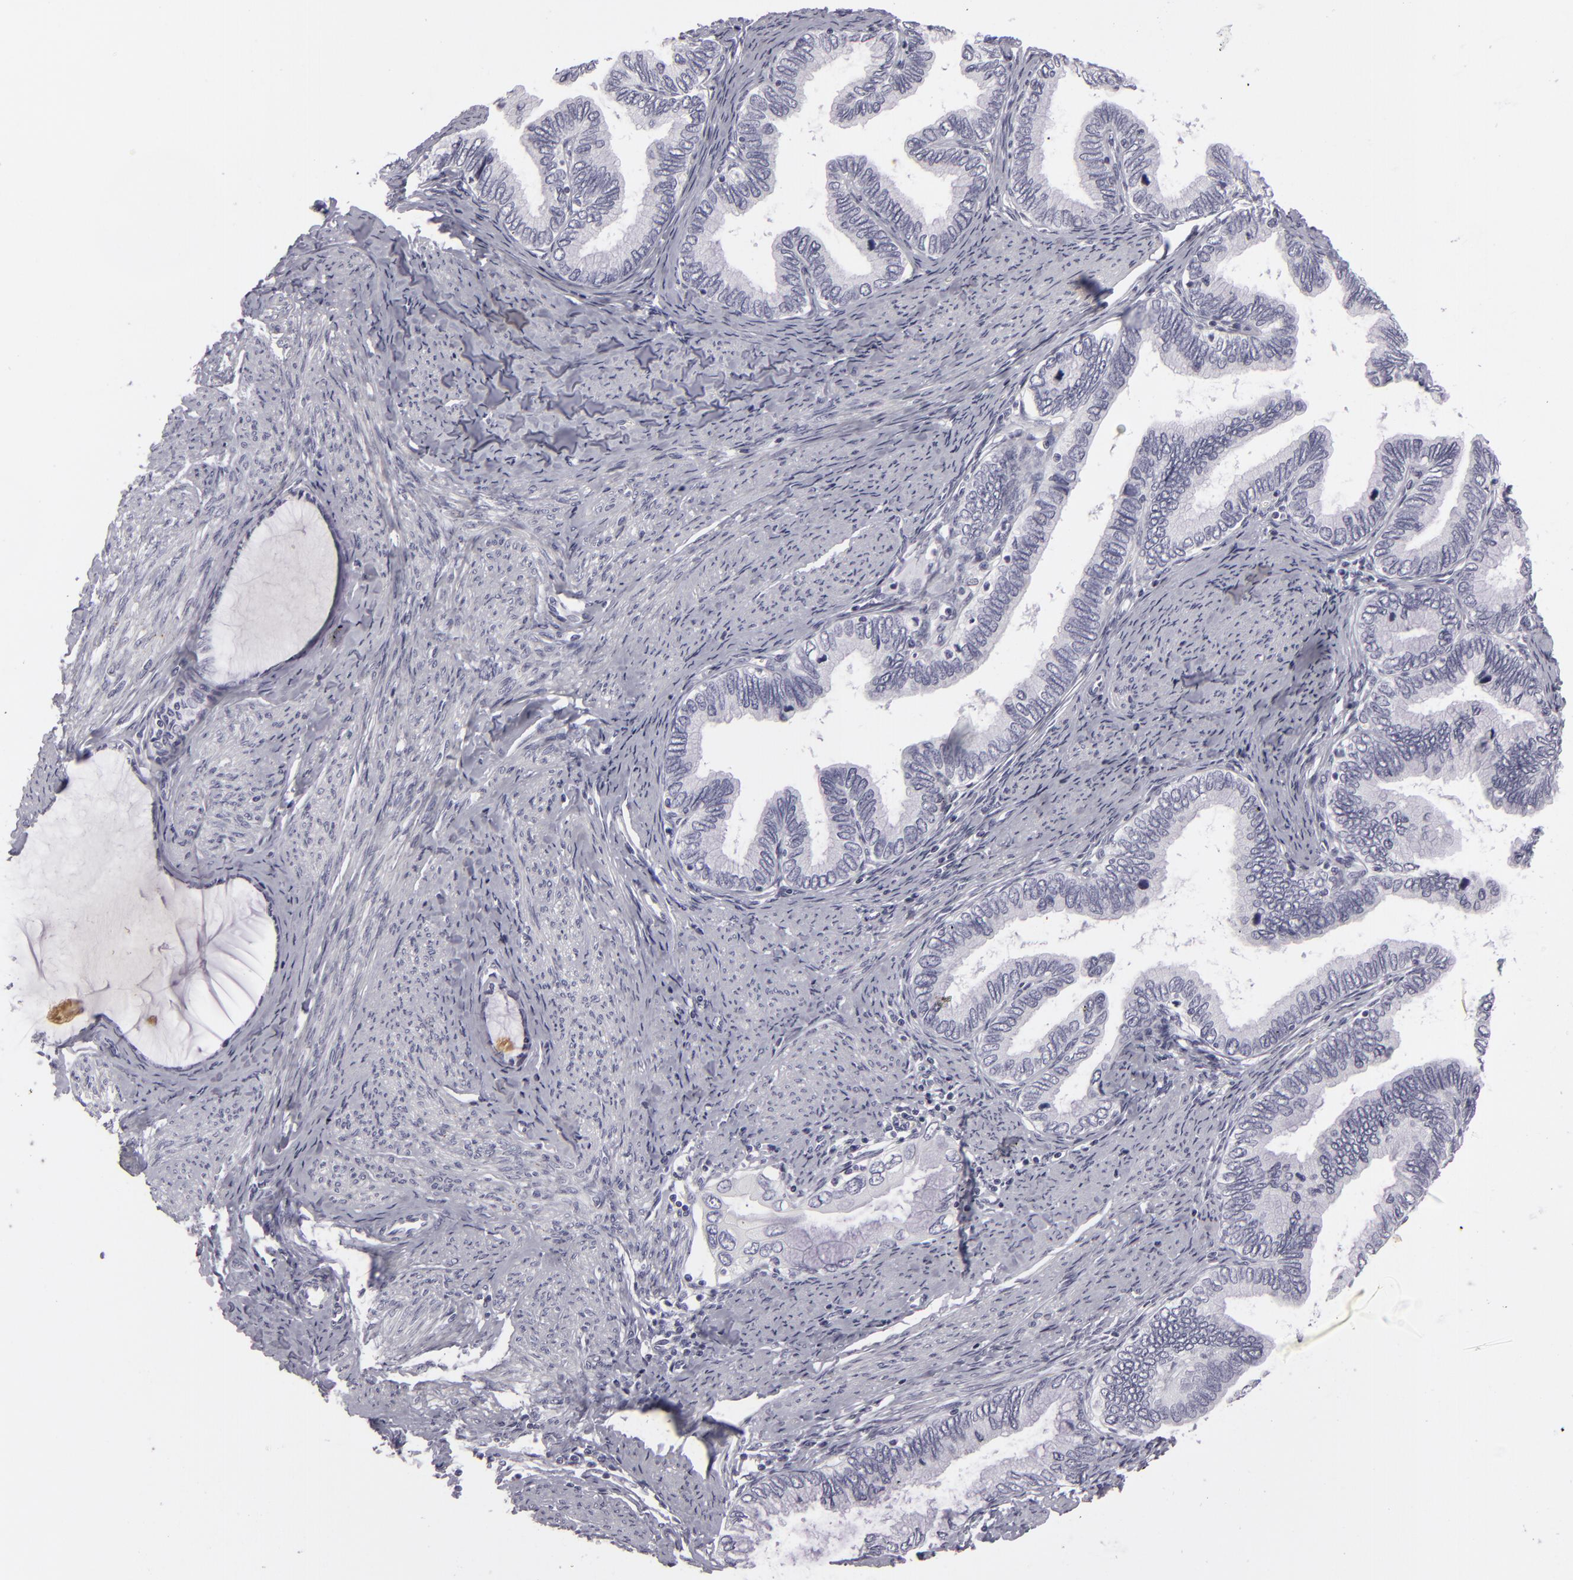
{"staining": {"intensity": "negative", "quantity": "none", "location": "none"}, "tissue": "cervical cancer", "cell_type": "Tumor cells", "image_type": "cancer", "snomed": [{"axis": "morphology", "description": "Adenocarcinoma, NOS"}, {"axis": "topography", "description": "Cervix"}], "caption": "Protein analysis of cervical adenocarcinoma reveals no significant staining in tumor cells. Brightfield microscopy of immunohistochemistry stained with DAB (3,3'-diaminobenzidine) (brown) and hematoxylin (blue), captured at high magnification.", "gene": "C9", "patient": {"sex": "female", "age": 49}}